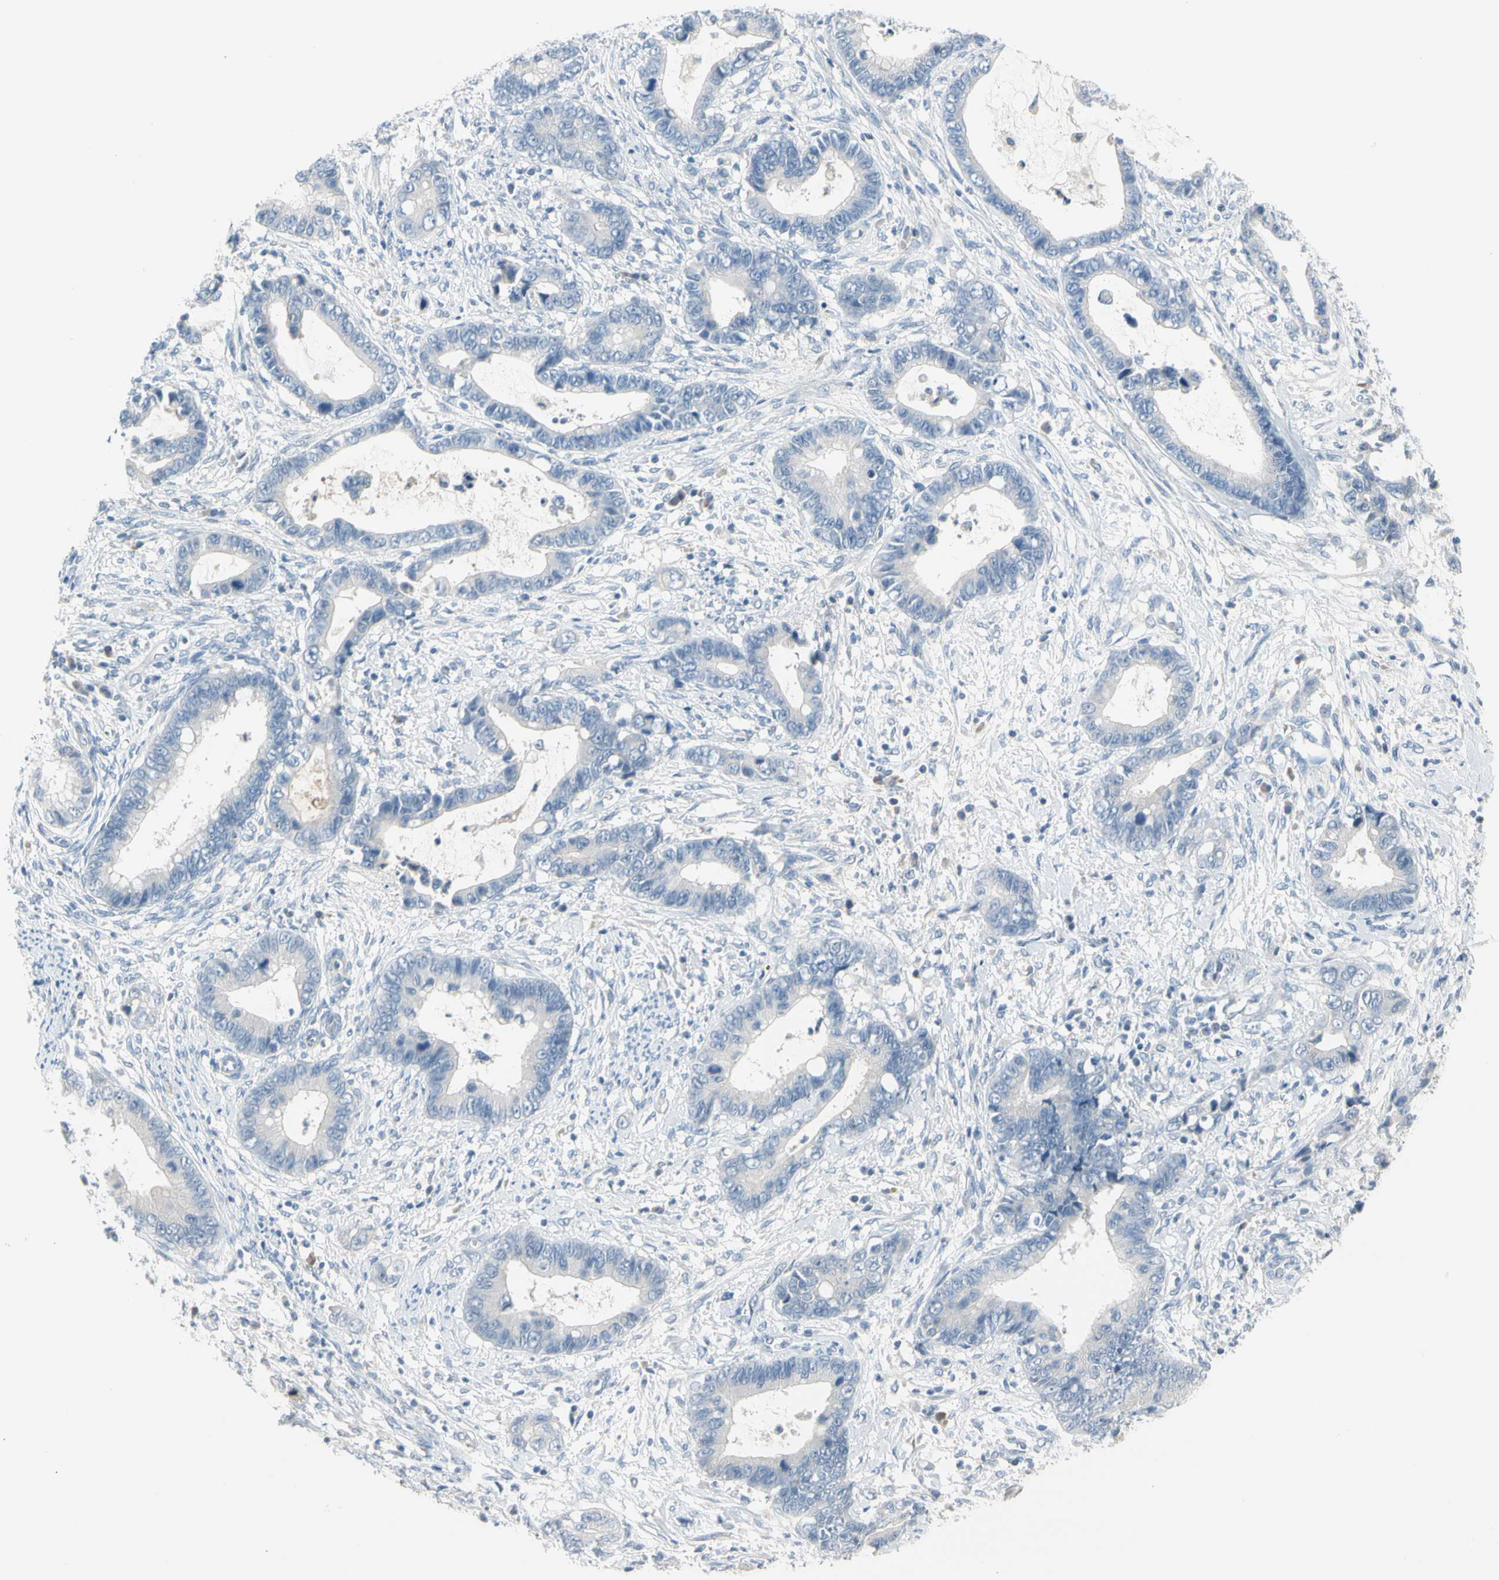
{"staining": {"intensity": "moderate", "quantity": "25%-75%", "location": "cytoplasmic/membranous"}, "tissue": "cervical cancer", "cell_type": "Tumor cells", "image_type": "cancer", "snomed": [{"axis": "morphology", "description": "Adenocarcinoma, NOS"}, {"axis": "topography", "description": "Cervix"}], "caption": "Tumor cells display medium levels of moderate cytoplasmic/membranous staining in approximately 25%-75% of cells in human cervical cancer.", "gene": "MARK1", "patient": {"sex": "female", "age": 44}}